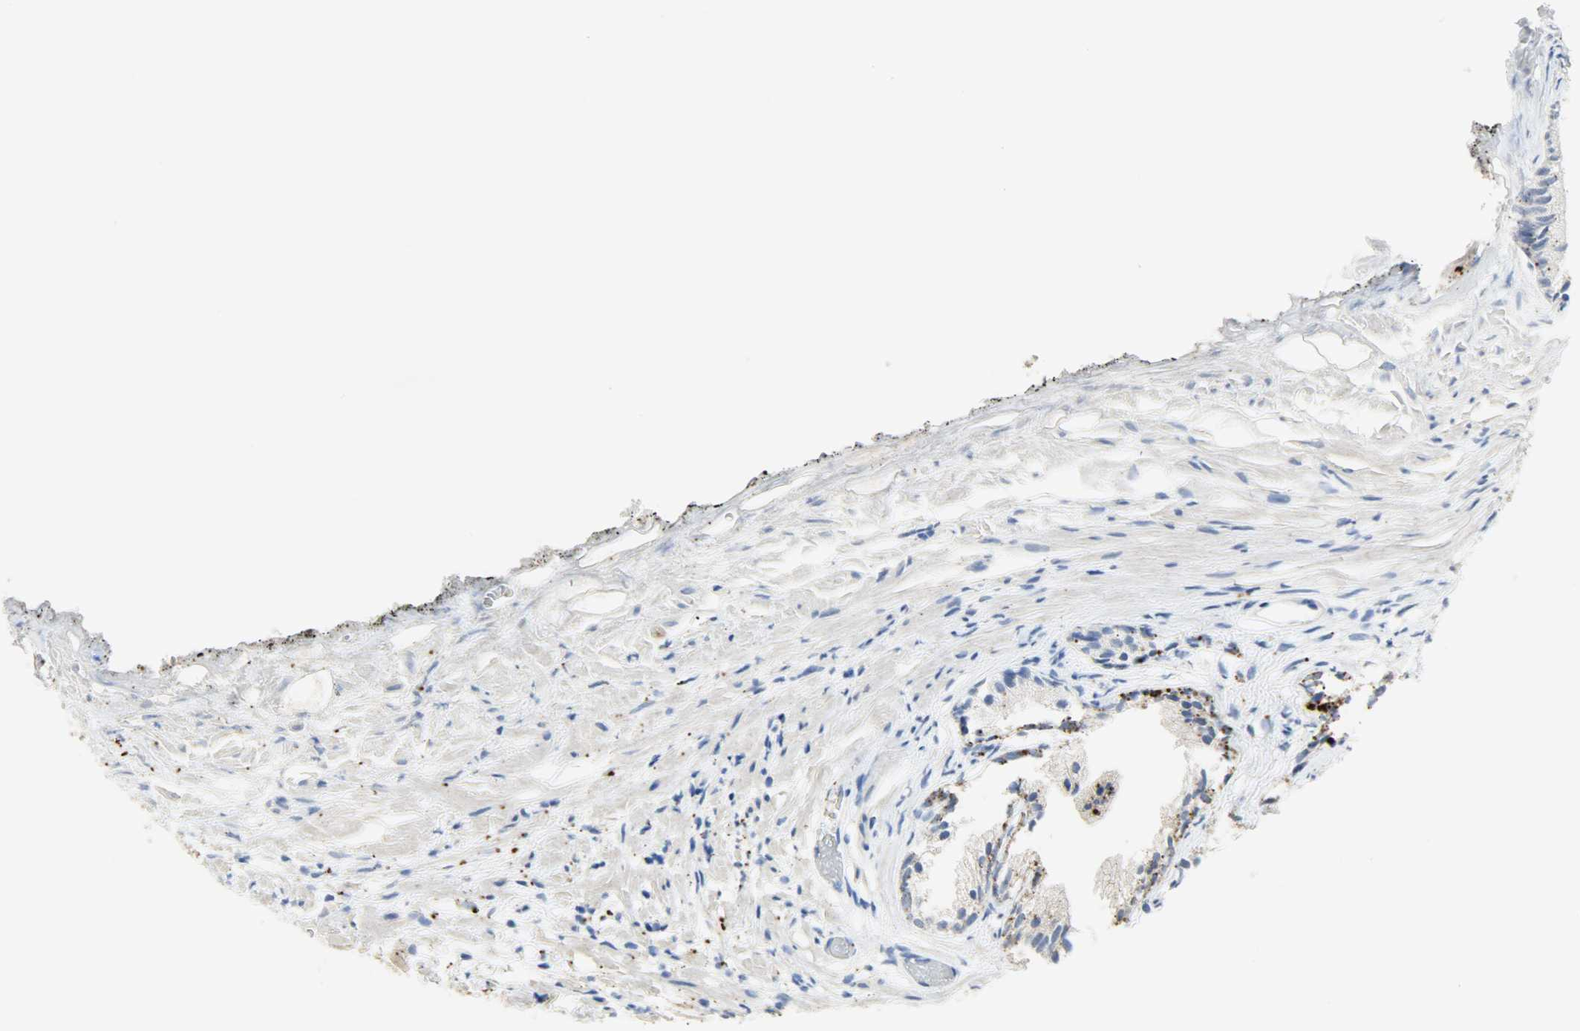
{"staining": {"intensity": "strong", "quantity": ">75%", "location": "cytoplasmic/membranous"}, "tissue": "prostate", "cell_type": "Glandular cells", "image_type": "normal", "snomed": [{"axis": "morphology", "description": "Normal tissue, NOS"}, {"axis": "topography", "description": "Prostate"}], "caption": "Human prostate stained for a protein (brown) exhibits strong cytoplasmic/membranous positive staining in about >75% of glandular cells.", "gene": "GIT2", "patient": {"sex": "male", "age": 76}}